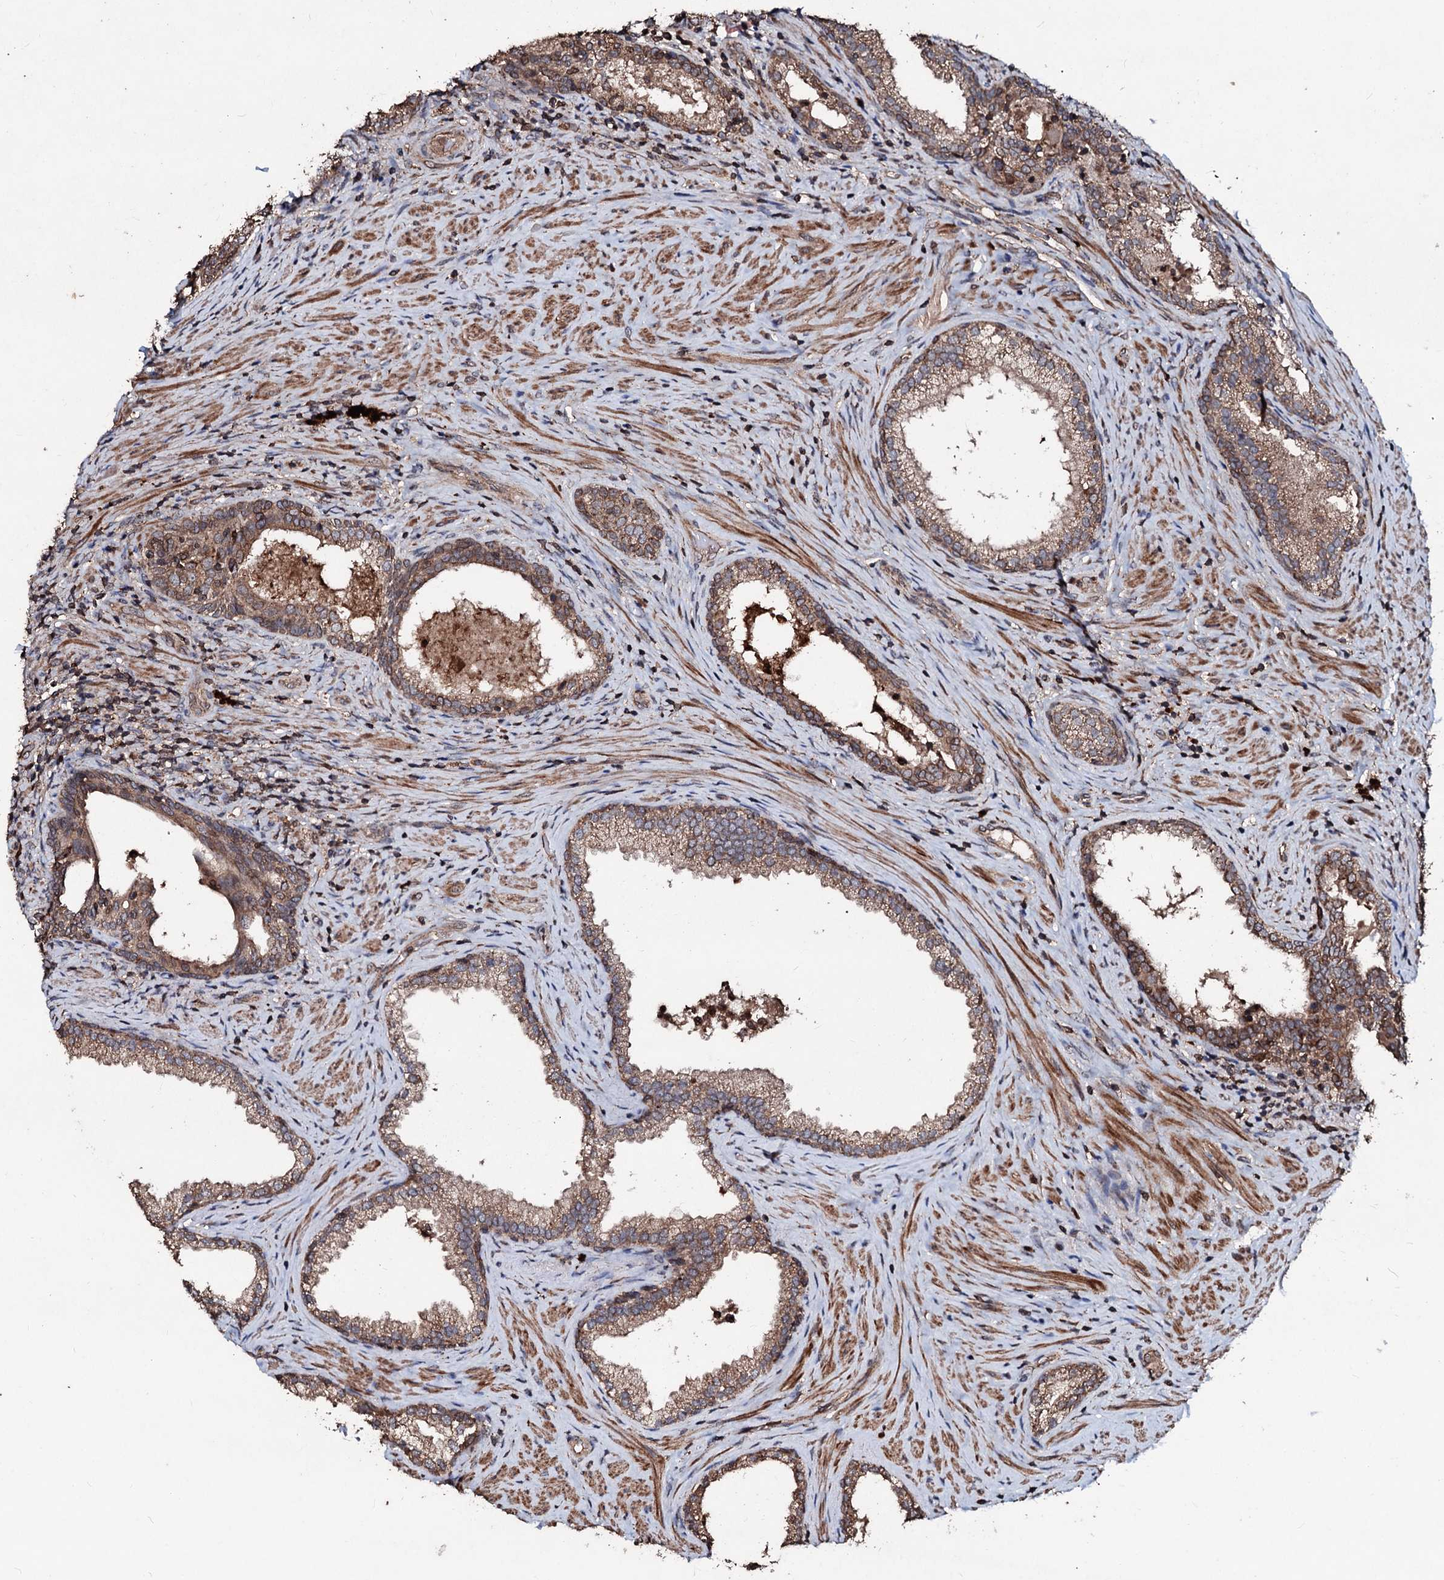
{"staining": {"intensity": "moderate", "quantity": ">75%", "location": "cytoplasmic/membranous"}, "tissue": "prostate", "cell_type": "Glandular cells", "image_type": "normal", "snomed": [{"axis": "morphology", "description": "Normal tissue, NOS"}, {"axis": "topography", "description": "Prostate"}], "caption": "Immunohistochemistry of unremarkable human prostate demonstrates medium levels of moderate cytoplasmic/membranous positivity in about >75% of glandular cells. Using DAB (brown) and hematoxylin (blue) stains, captured at high magnification using brightfield microscopy.", "gene": "SDHAF2", "patient": {"sex": "male", "age": 76}}